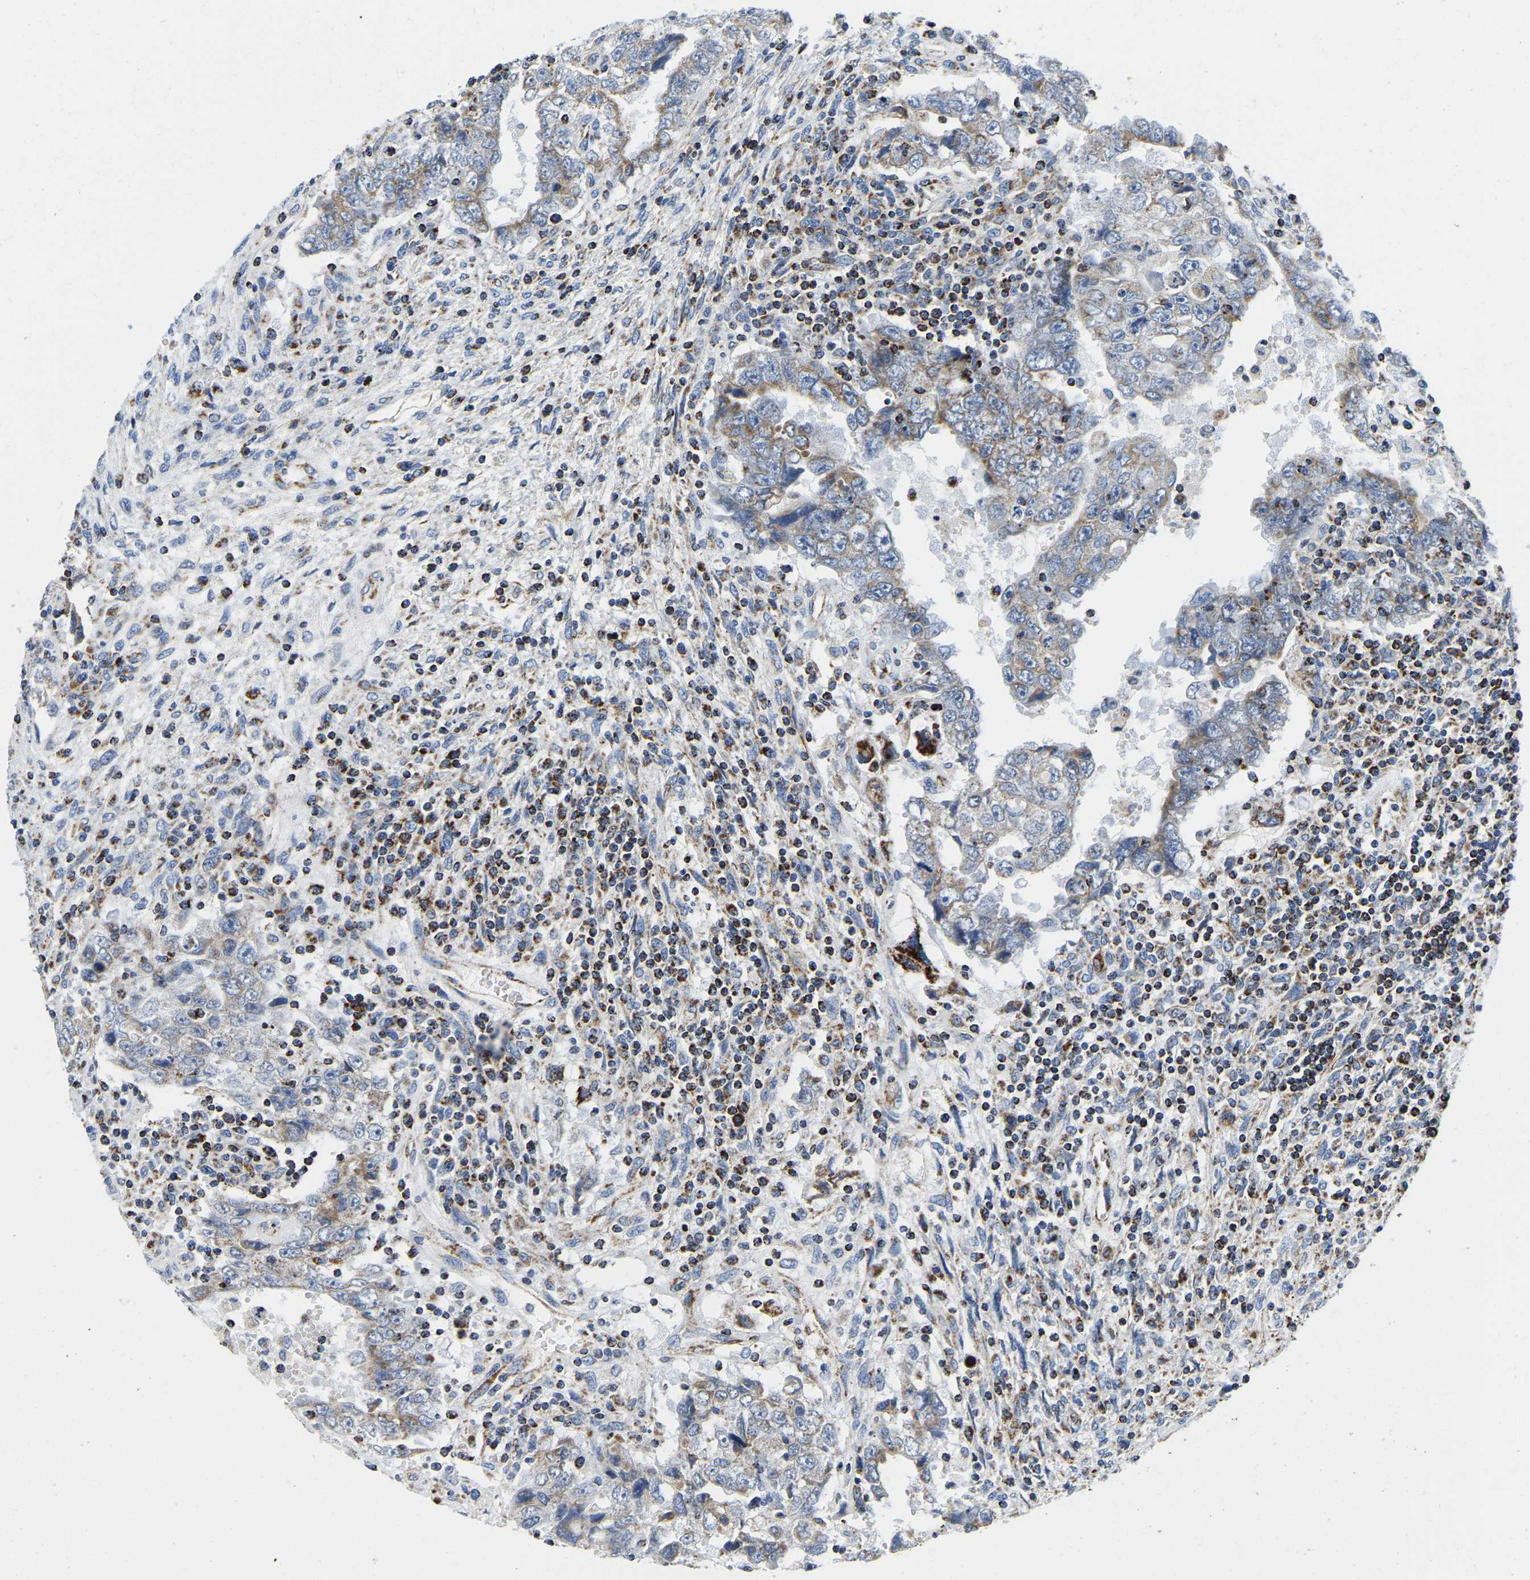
{"staining": {"intensity": "weak", "quantity": "25%-75%", "location": "cytoplasmic/membranous"}, "tissue": "testis cancer", "cell_type": "Tumor cells", "image_type": "cancer", "snomed": [{"axis": "morphology", "description": "Carcinoma, Embryonal, NOS"}, {"axis": "topography", "description": "Testis"}], "caption": "Immunohistochemistry staining of testis cancer, which displays low levels of weak cytoplasmic/membranous expression in about 25%-75% of tumor cells indicating weak cytoplasmic/membranous protein positivity. The staining was performed using DAB (brown) for protein detection and nuclei were counterstained in hematoxylin (blue).", "gene": "SFXN1", "patient": {"sex": "male", "age": 26}}